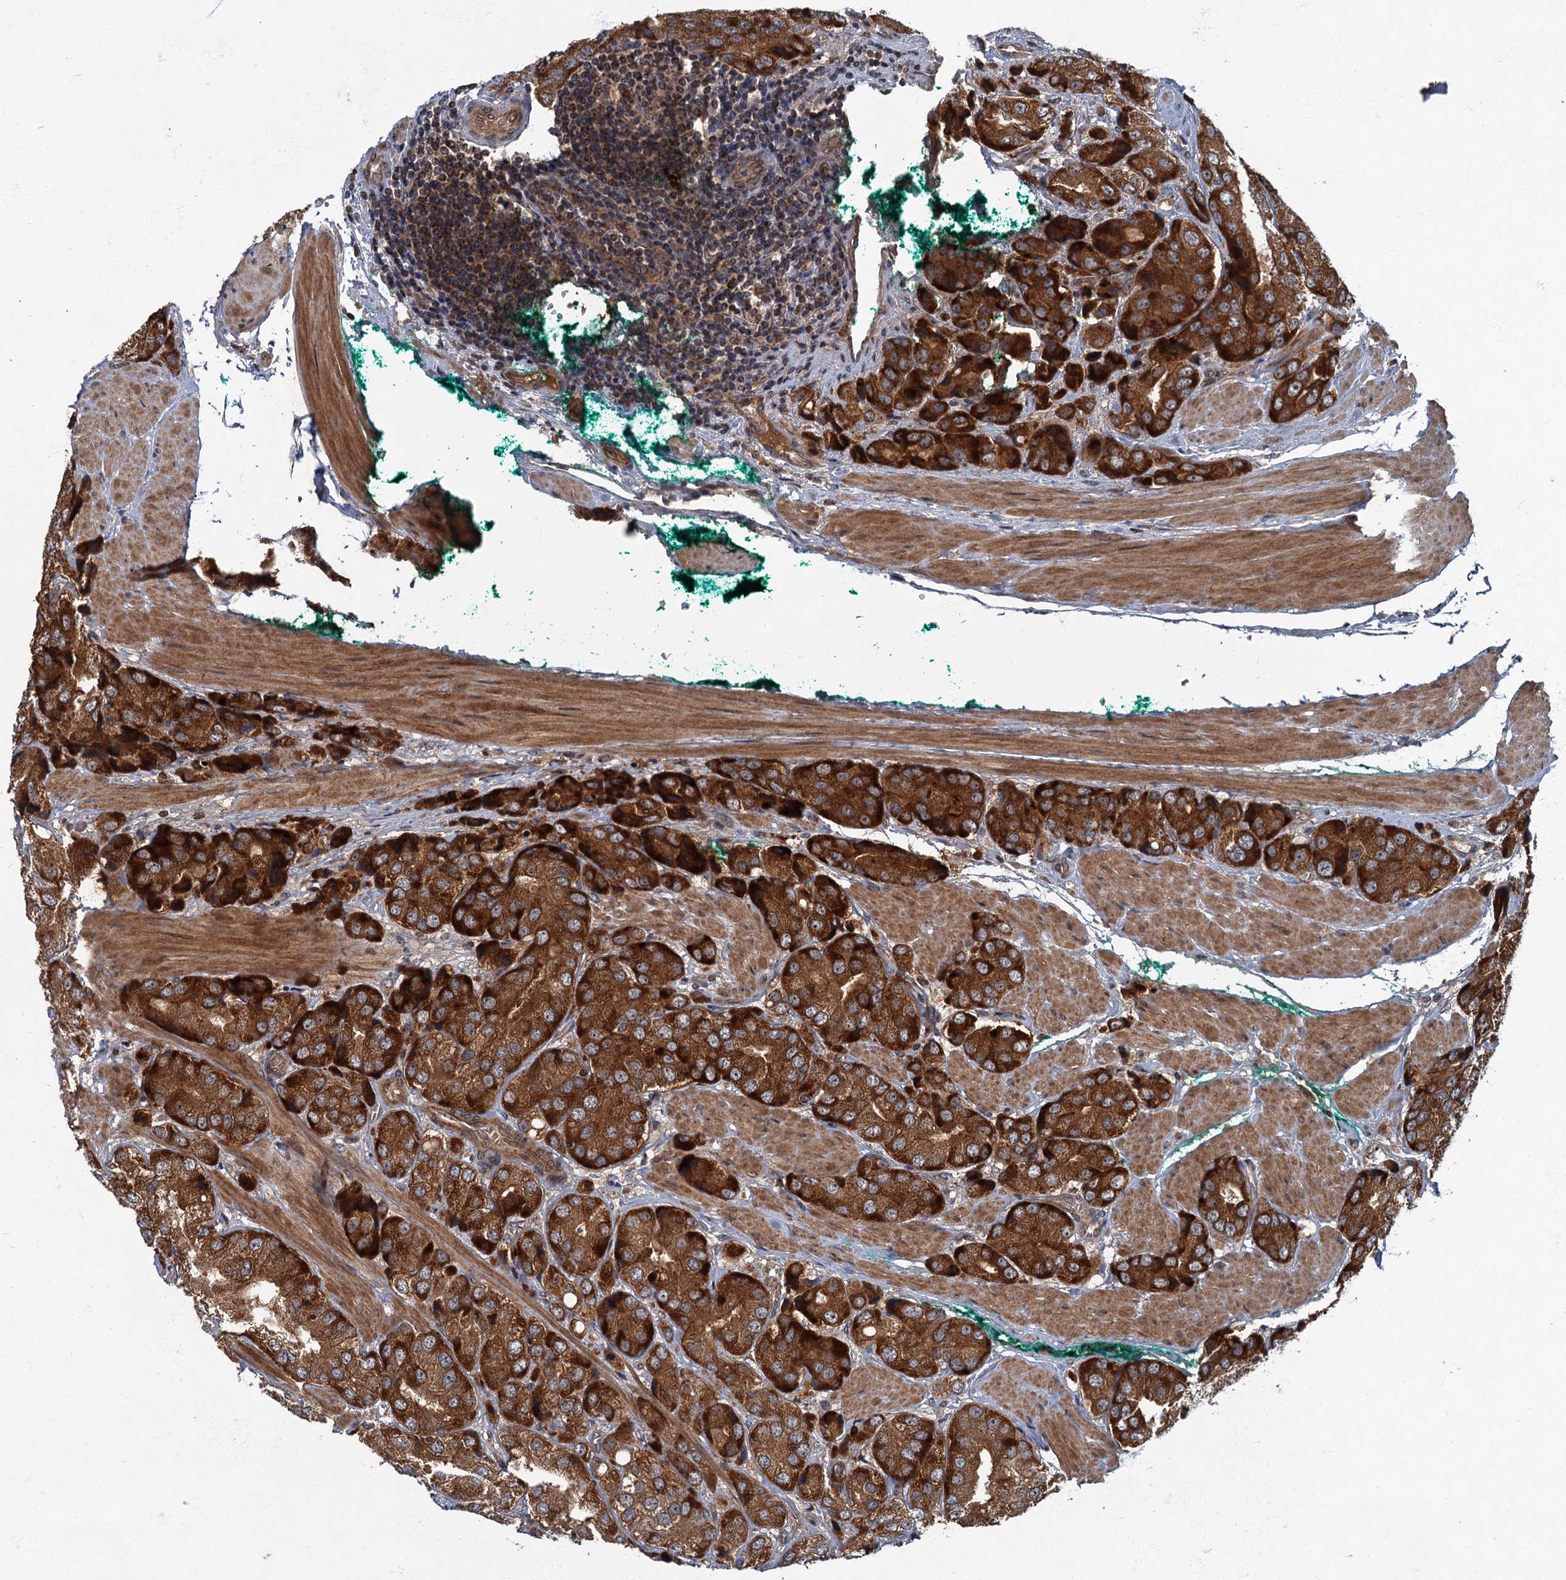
{"staining": {"intensity": "strong", "quantity": ">75%", "location": "cytoplasmic/membranous"}, "tissue": "prostate cancer", "cell_type": "Tumor cells", "image_type": "cancer", "snomed": [{"axis": "morphology", "description": "Adenocarcinoma, High grade"}, {"axis": "topography", "description": "Prostate"}], "caption": "Protein expression analysis of prostate cancer displays strong cytoplasmic/membranous positivity in approximately >75% of tumor cells.", "gene": "SLC11A2", "patient": {"sex": "male", "age": 50}}